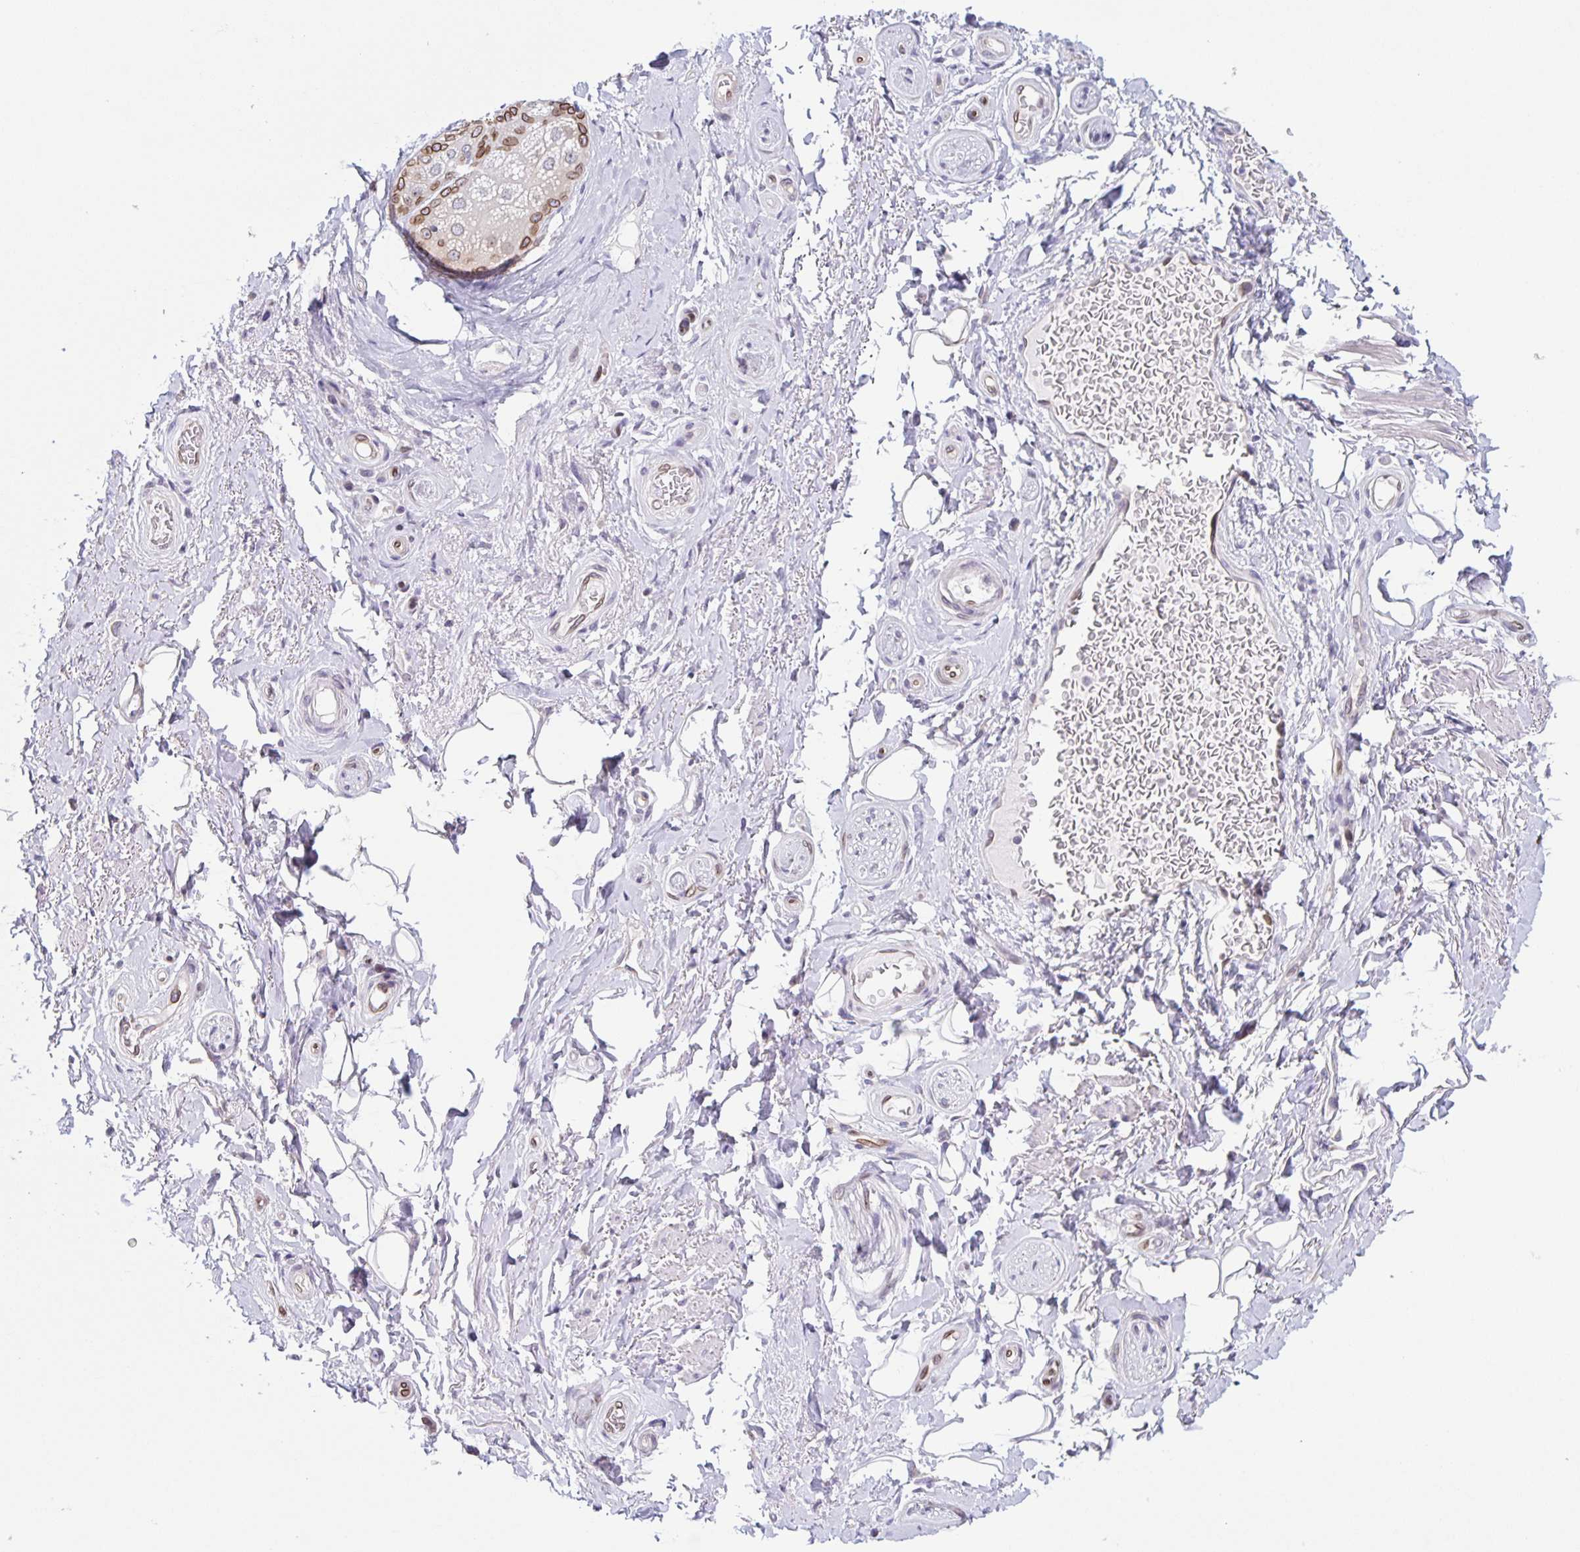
{"staining": {"intensity": "negative", "quantity": "none", "location": "none"}, "tissue": "adipose tissue", "cell_type": "Adipocytes", "image_type": "normal", "snomed": [{"axis": "morphology", "description": "Normal tissue, NOS"}, {"axis": "topography", "description": "Peripheral nerve tissue"}], "caption": "Adipocytes show no significant staining in normal adipose tissue.", "gene": "SYNE2", "patient": {"sex": "male", "age": 51}}